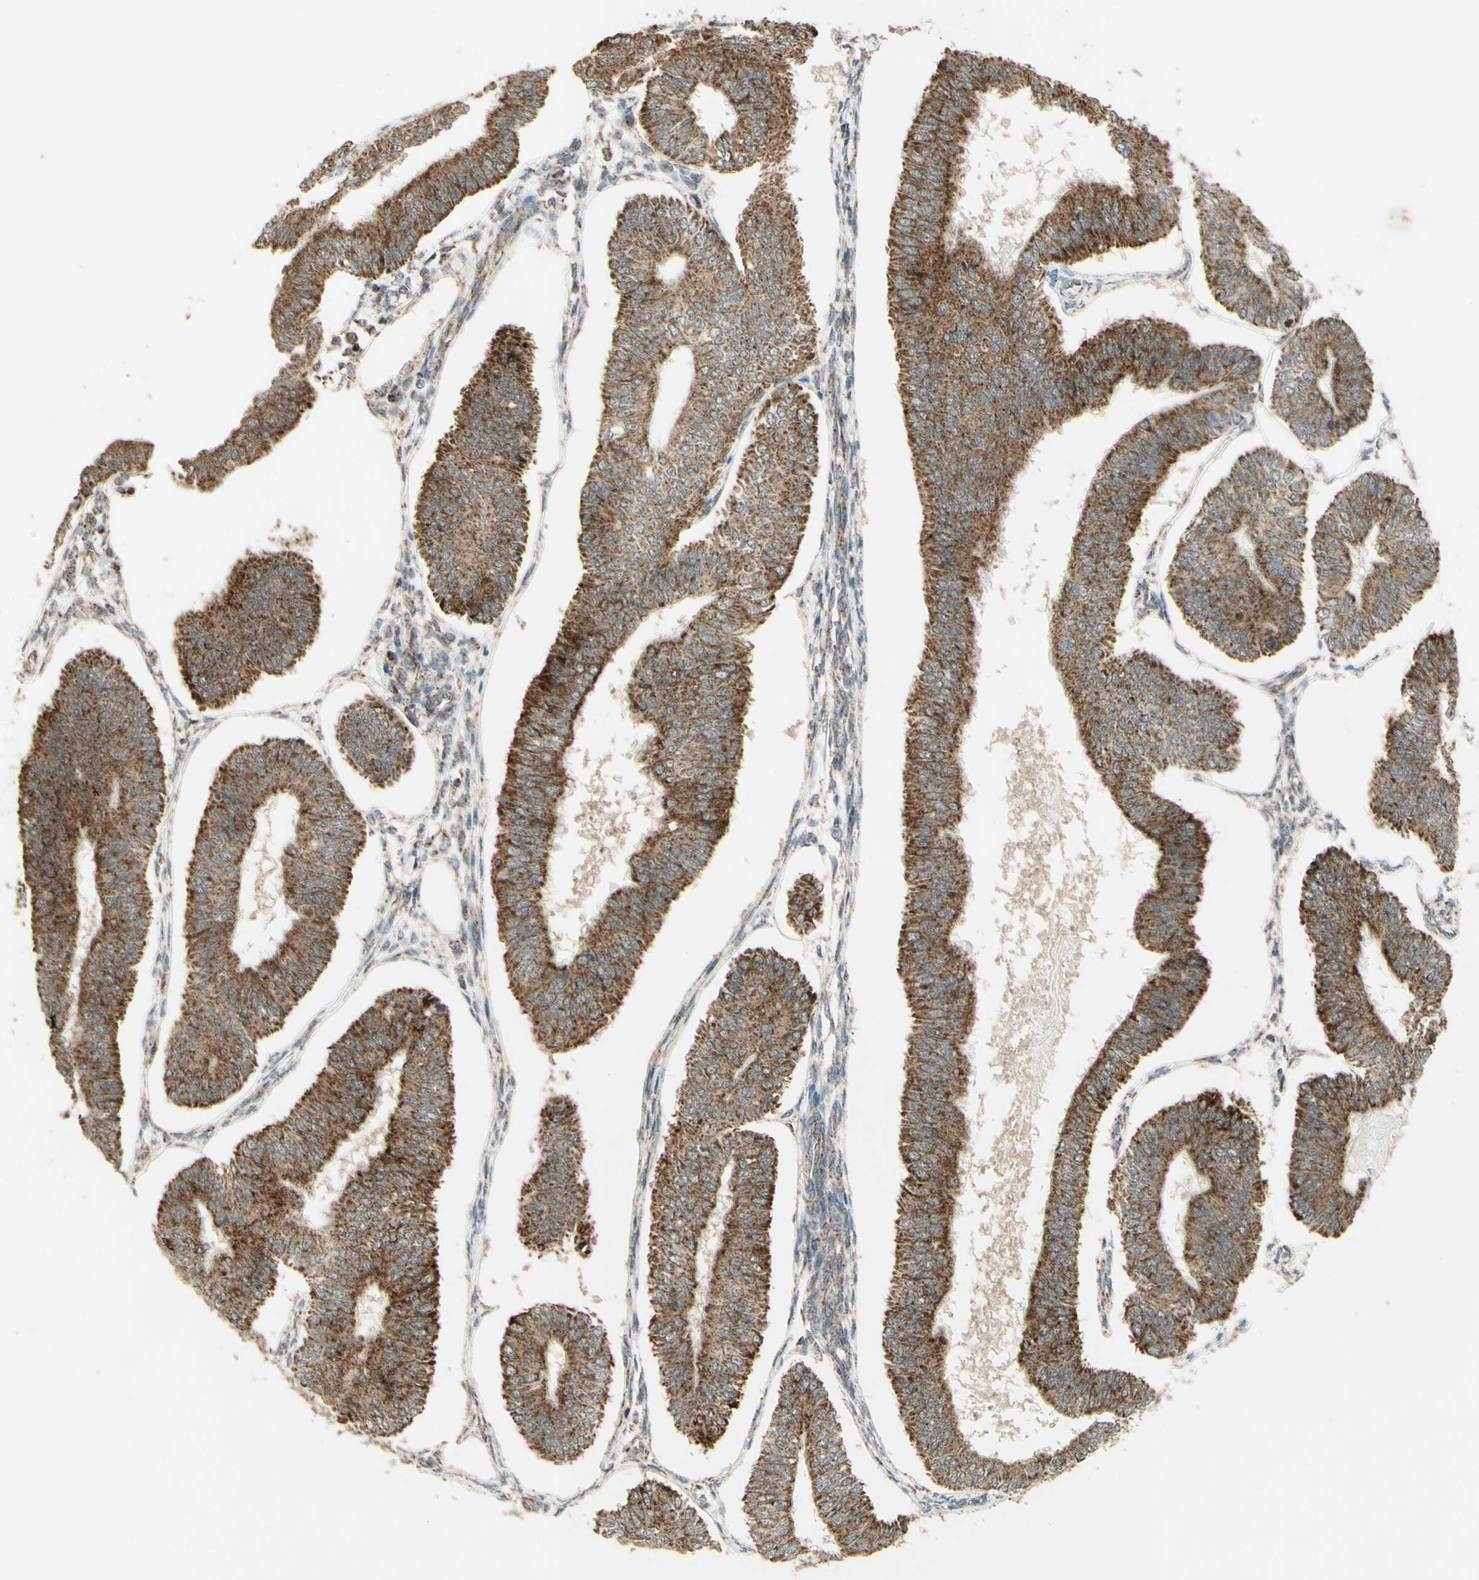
{"staining": {"intensity": "strong", "quantity": ">75%", "location": "cytoplasmic/membranous"}, "tissue": "endometrial cancer", "cell_type": "Tumor cells", "image_type": "cancer", "snomed": [{"axis": "morphology", "description": "Adenocarcinoma, NOS"}, {"axis": "topography", "description": "Endometrium"}], "caption": "Tumor cells exhibit strong cytoplasmic/membranous positivity in approximately >75% of cells in adenocarcinoma (endometrial).", "gene": "DHRS3", "patient": {"sex": "female", "age": 58}}